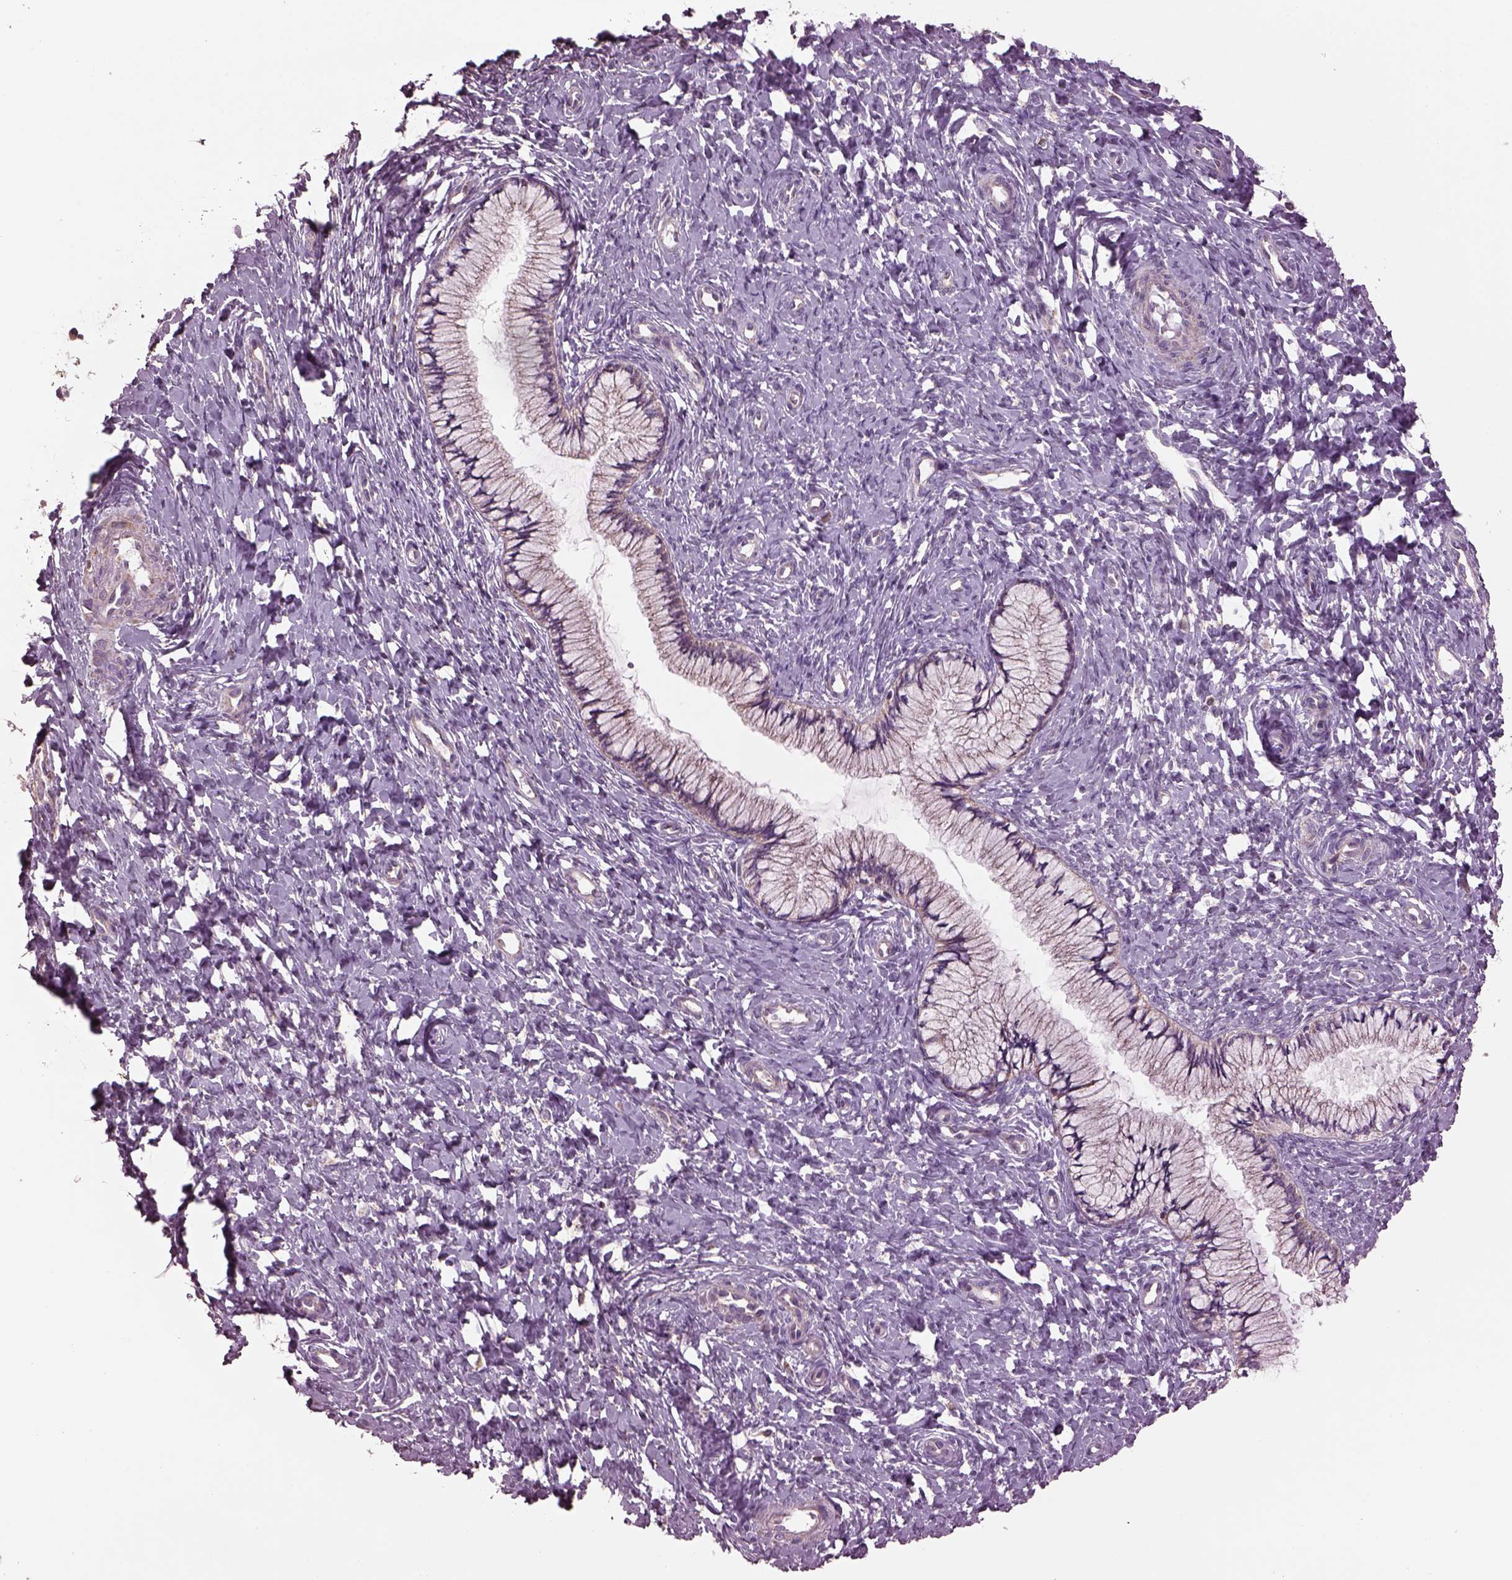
{"staining": {"intensity": "negative", "quantity": "none", "location": "none"}, "tissue": "cervix", "cell_type": "Glandular cells", "image_type": "normal", "snomed": [{"axis": "morphology", "description": "Normal tissue, NOS"}, {"axis": "topography", "description": "Cervix"}], "caption": "DAB immunohistochemical staining of unremarkable cervix shows no significant staining in glandular cells.", "gene": "SPATA7", "patient": {"sex": "female", "age": 37}}